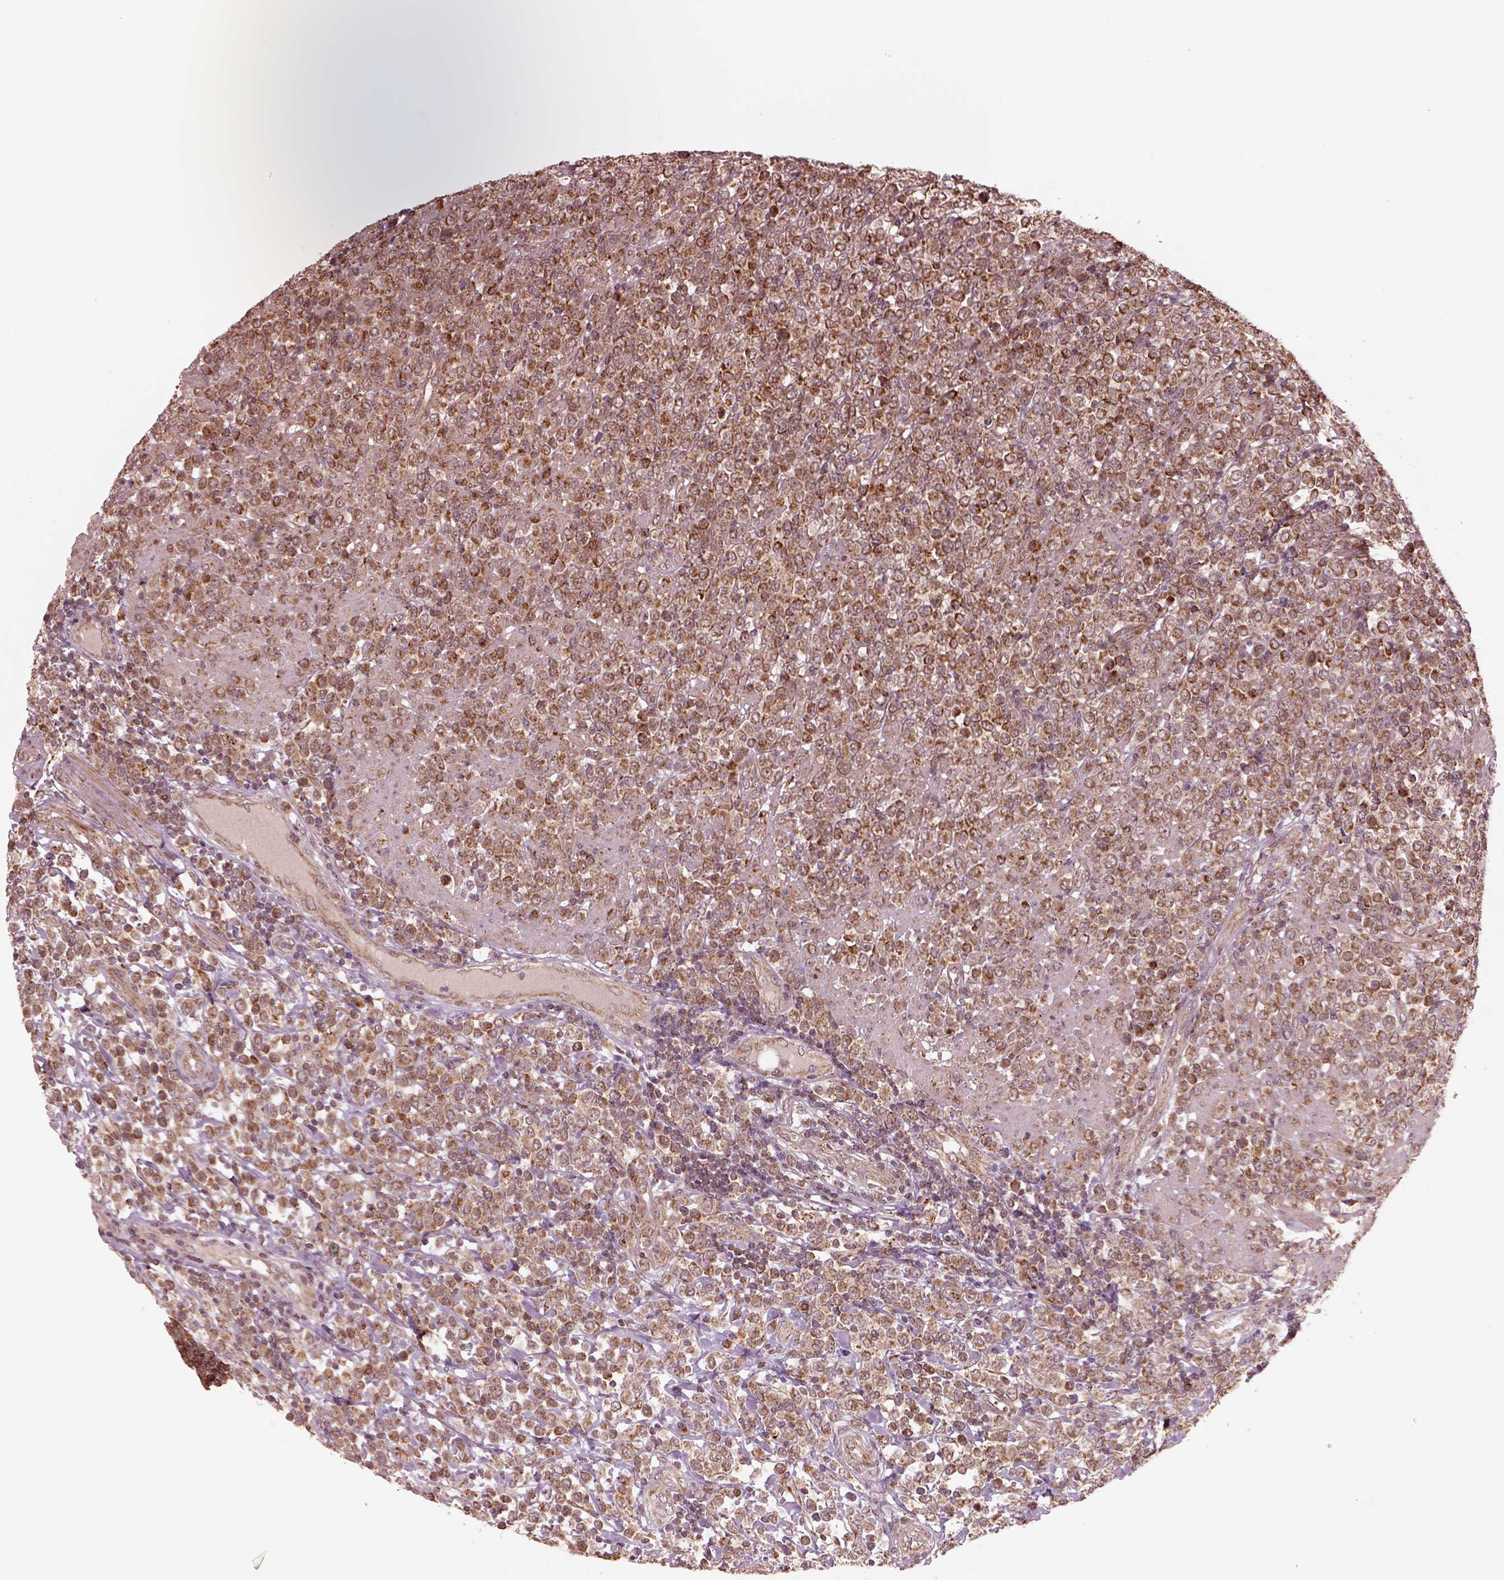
{"staining": {"intensity": "strong", "quantity": ">75%", "location": "cytoplasmic/membranous"}, "tissue": "lymphoma", "cell_type": "Tumor cells", "image_type": "cancer", "snomed": [{"axis": "morphology", "description": "Malignant lymphoma, non-Hodgkin's type, High grade"}, {"axis": "topography", "description": "Soft tissue"}], "caption": "A high-resolution histopathology image shows immunohistochemistry staining of malignant lymphoma, non-Hodgkin's type (high-grade), which demonstrates strong cytoplasmic/membranous expression in approximately >75% of tumor cells.", "gene": "SEL1L3", "patient": {"sex": "female", "age": 56}}